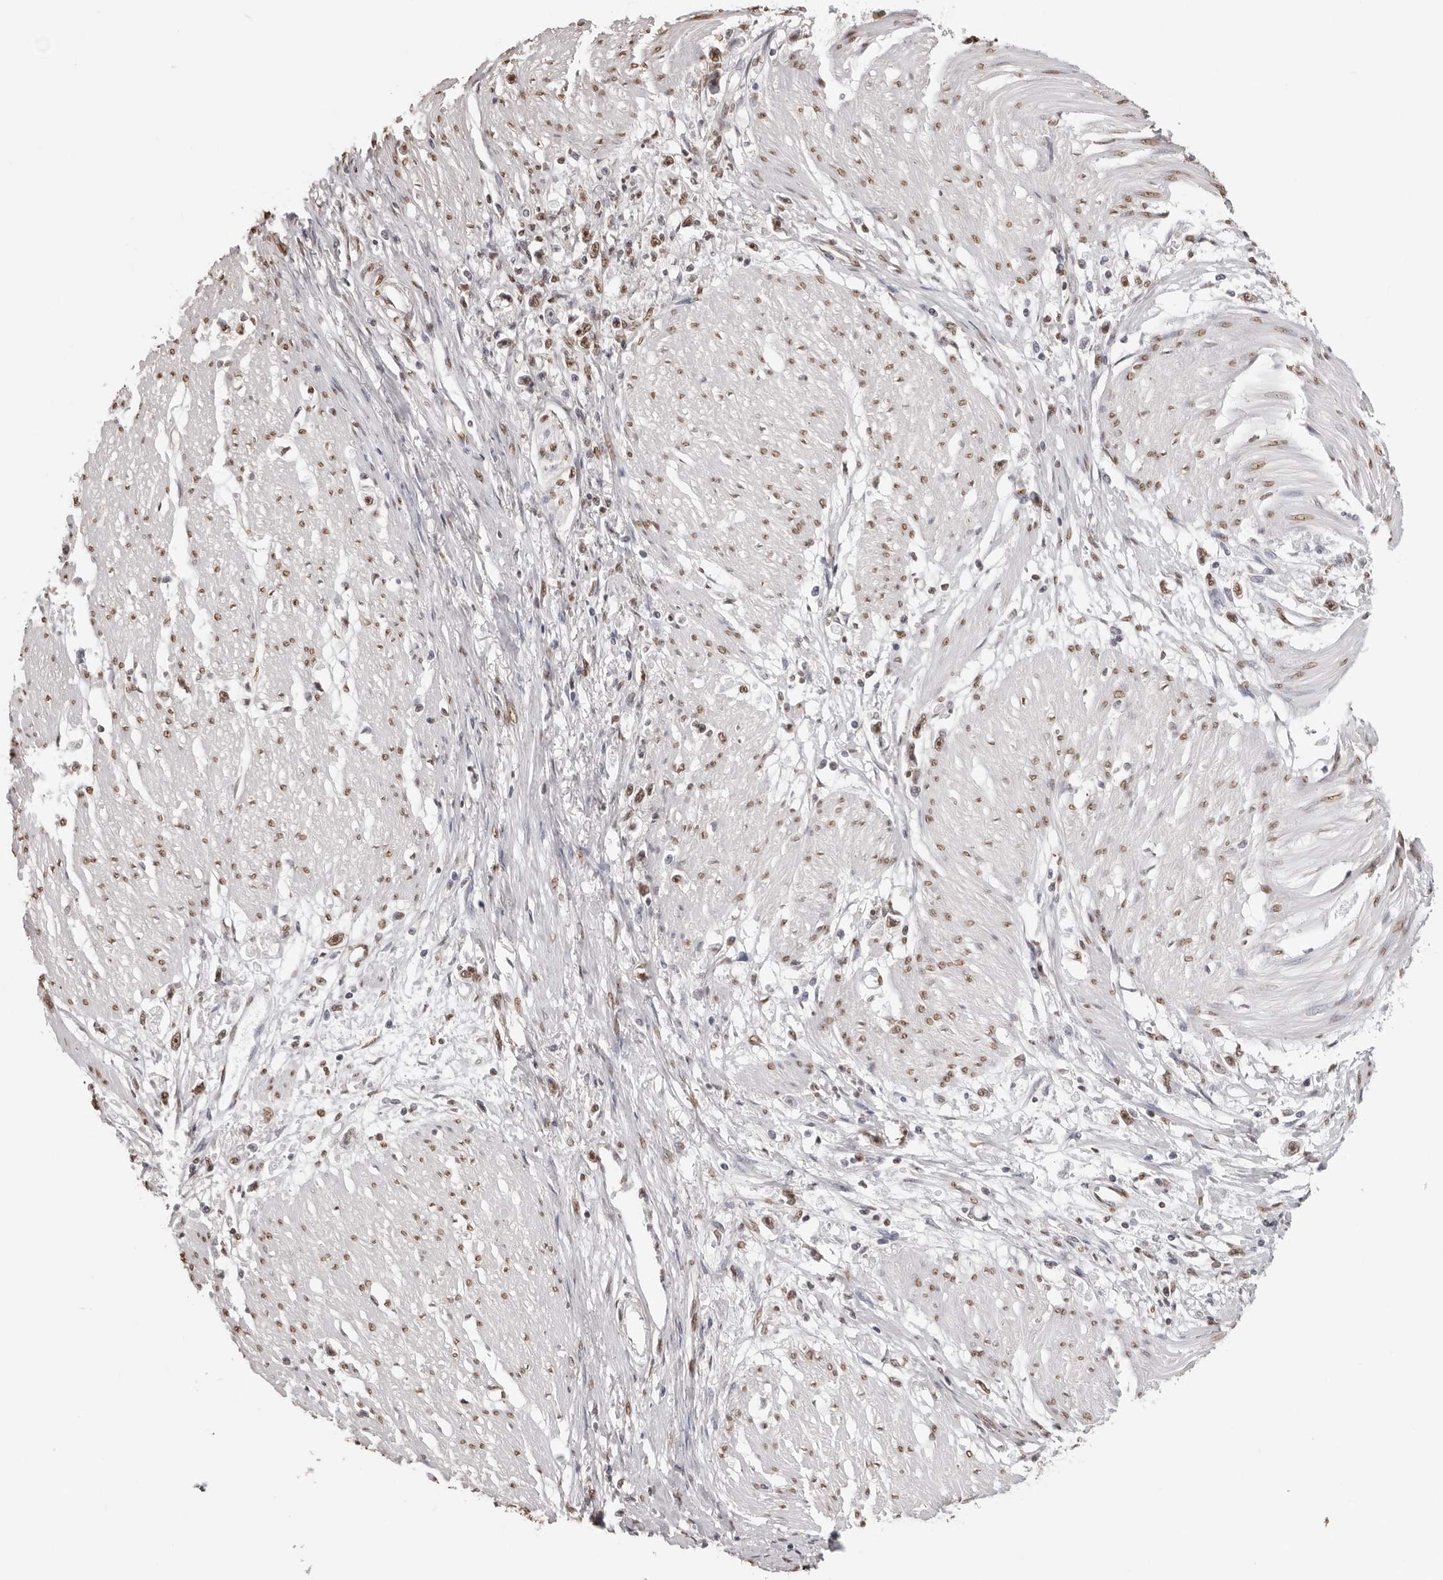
{"staining": {"intensity": "moderate", "quantity": ">75%", "location": "nuclear"}, "tissue": "stomach cancer", "cell_type": "Tumor cells", "image_type": "cancer", "snomed": [{"axis": "morphology", "description": "Adenocarcinoma, NOS"}, {"axis": "topography", "description": "Stomach"}], "caption": "Protein staining reveals moderate nuclear positivity in approximately >75% of tumor cells in adenocarcinoma (stomach). The staining was performed using DAB, with brown indicating positive protein expression. Nuclei are stained blue with hematoxylin.", "gene": "OLIG3", "patient": {"sex": "female", "age": 59}}